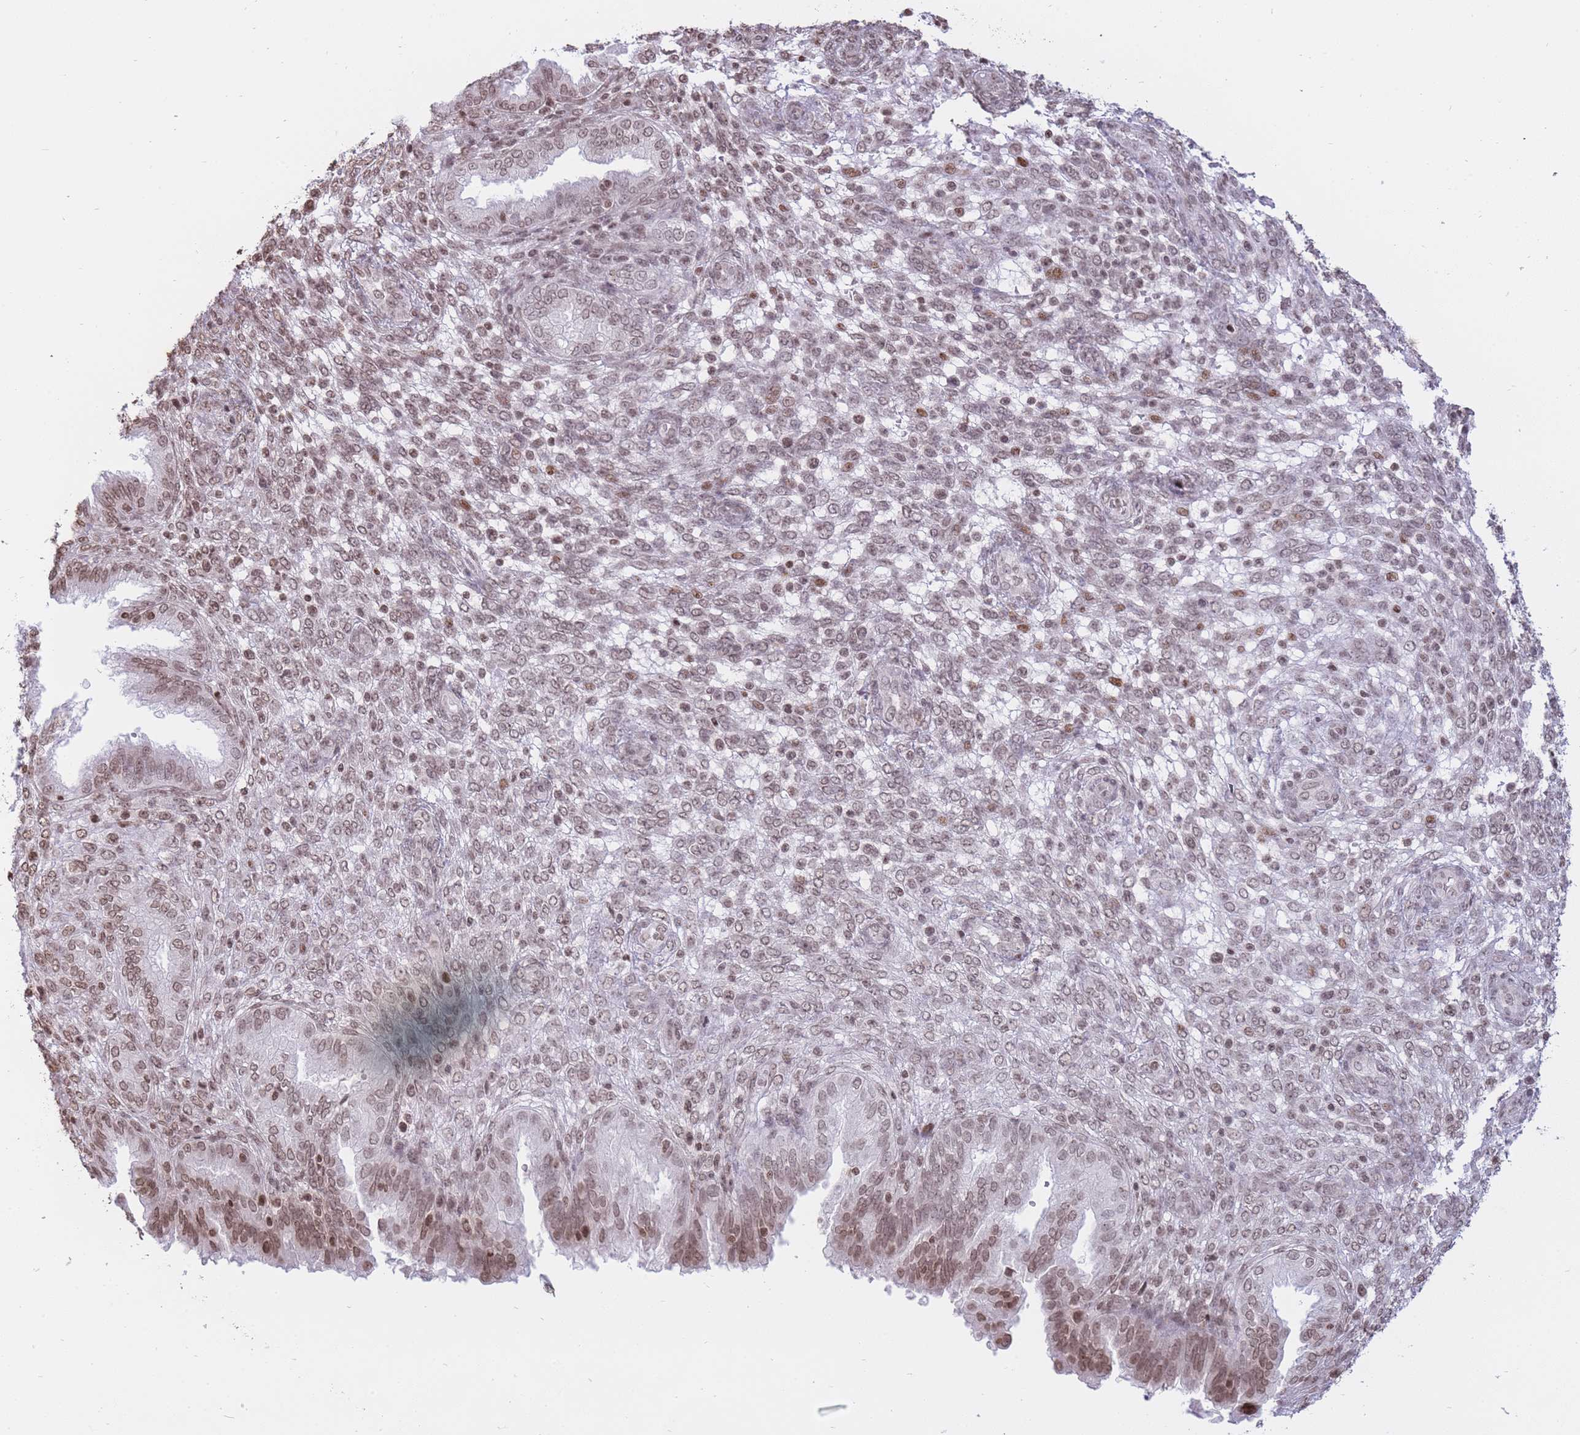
{"staining": {"intensity": "moderate", "quantity": ">75%", "location": "nuclear"}, "tissue": "endometrium", "cell_type": "Cells in endometrial stroma", "image_type": "normal", "snomed": [{"axis": "morphology", "description": "Normal tissue, NOS"}, {"axis": "topography", "description": "Endometrium"}], "caption": "This micrograph reveals immunohistochemistry (IHC) staining of benign endometrium, with medium moderate nuclear positivity in about >75% of cells in endometrial stroma.", "gene": "SHISAL1", "patient": {"sex": "female", "age": 33}}